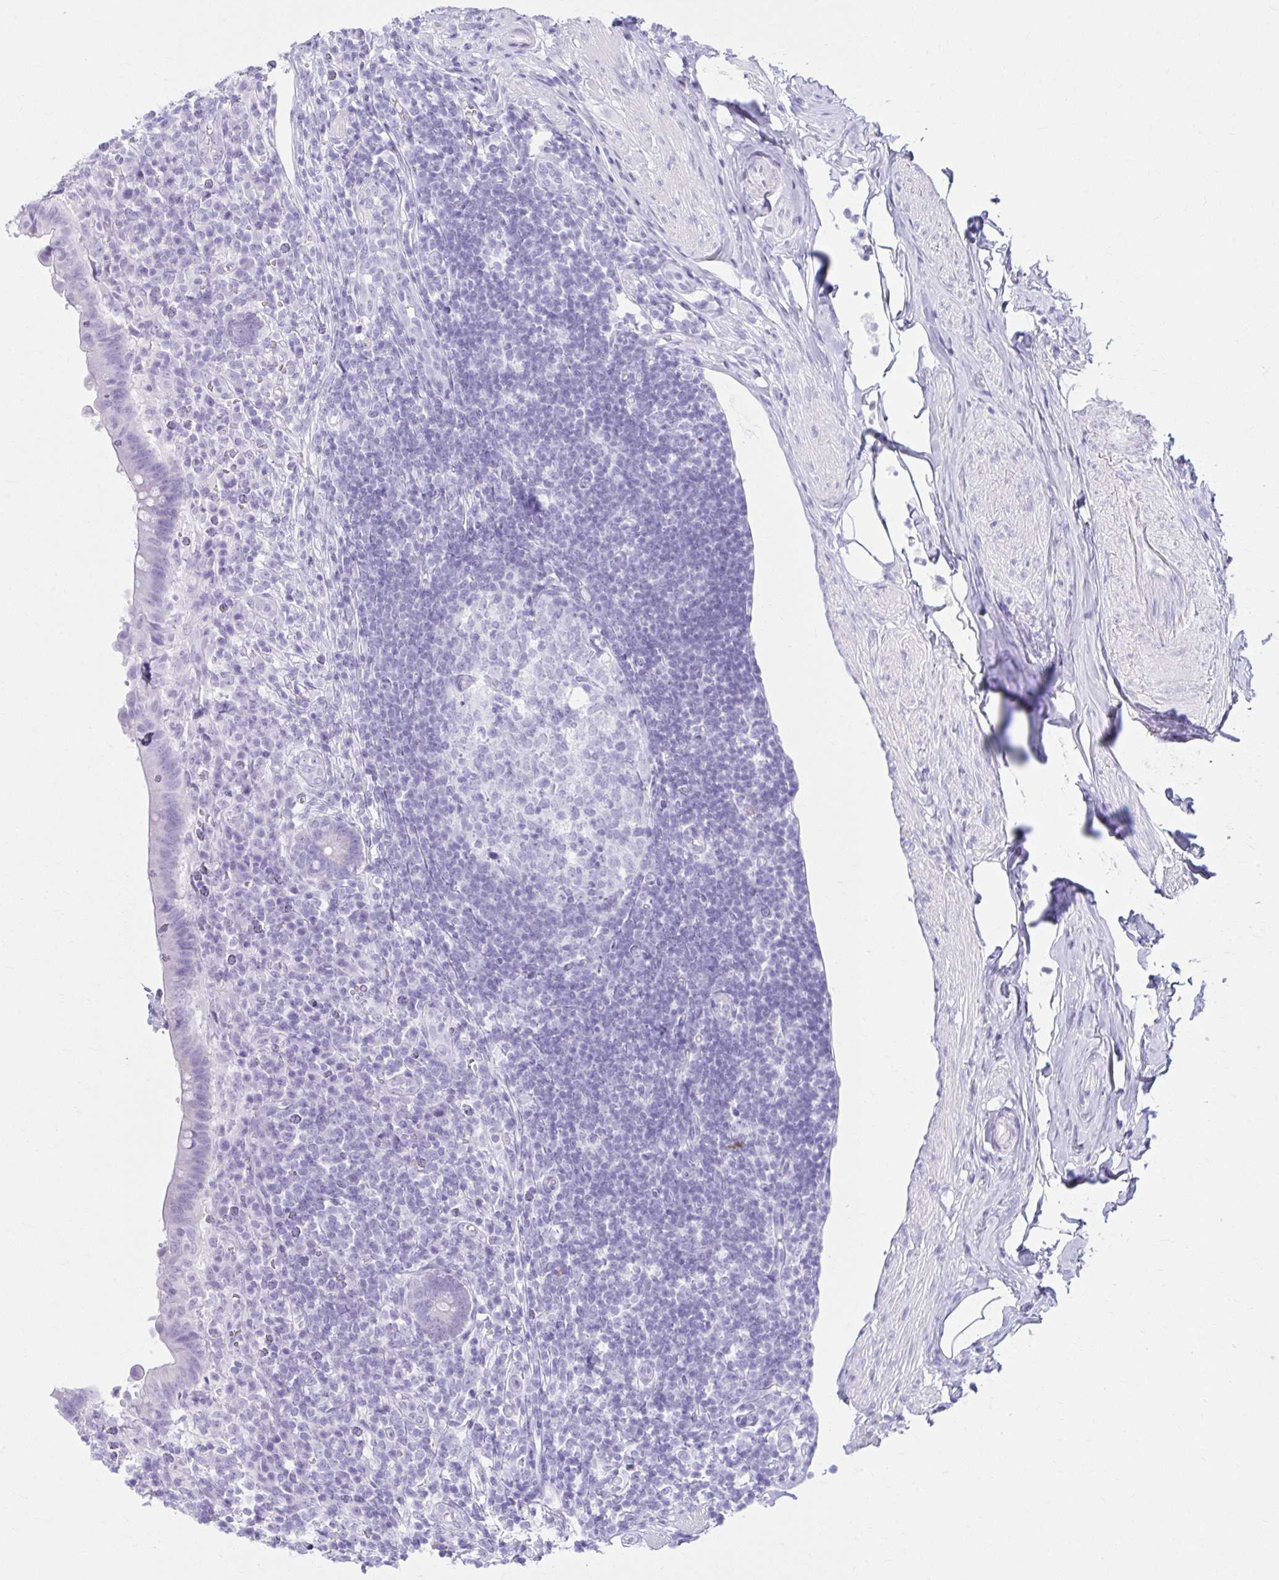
{"staining": {"intensity": "negative", "quantity": "none", "location": "none"}, "tissue": "appendix", "cell_type": "Glandular cells", "image_type": "normal", "snomed": [{"axis": "morphology", "description": "Normal tissue, NOS"}, {"axis": "topography", "description": "Appendix"}], "caption": "Immunohistochemical staining of unremarkable human appendix shows no significant positivity in glandular cells.", "gene": "ATP4B", "patient": {"sex": "female", "age": 56}}